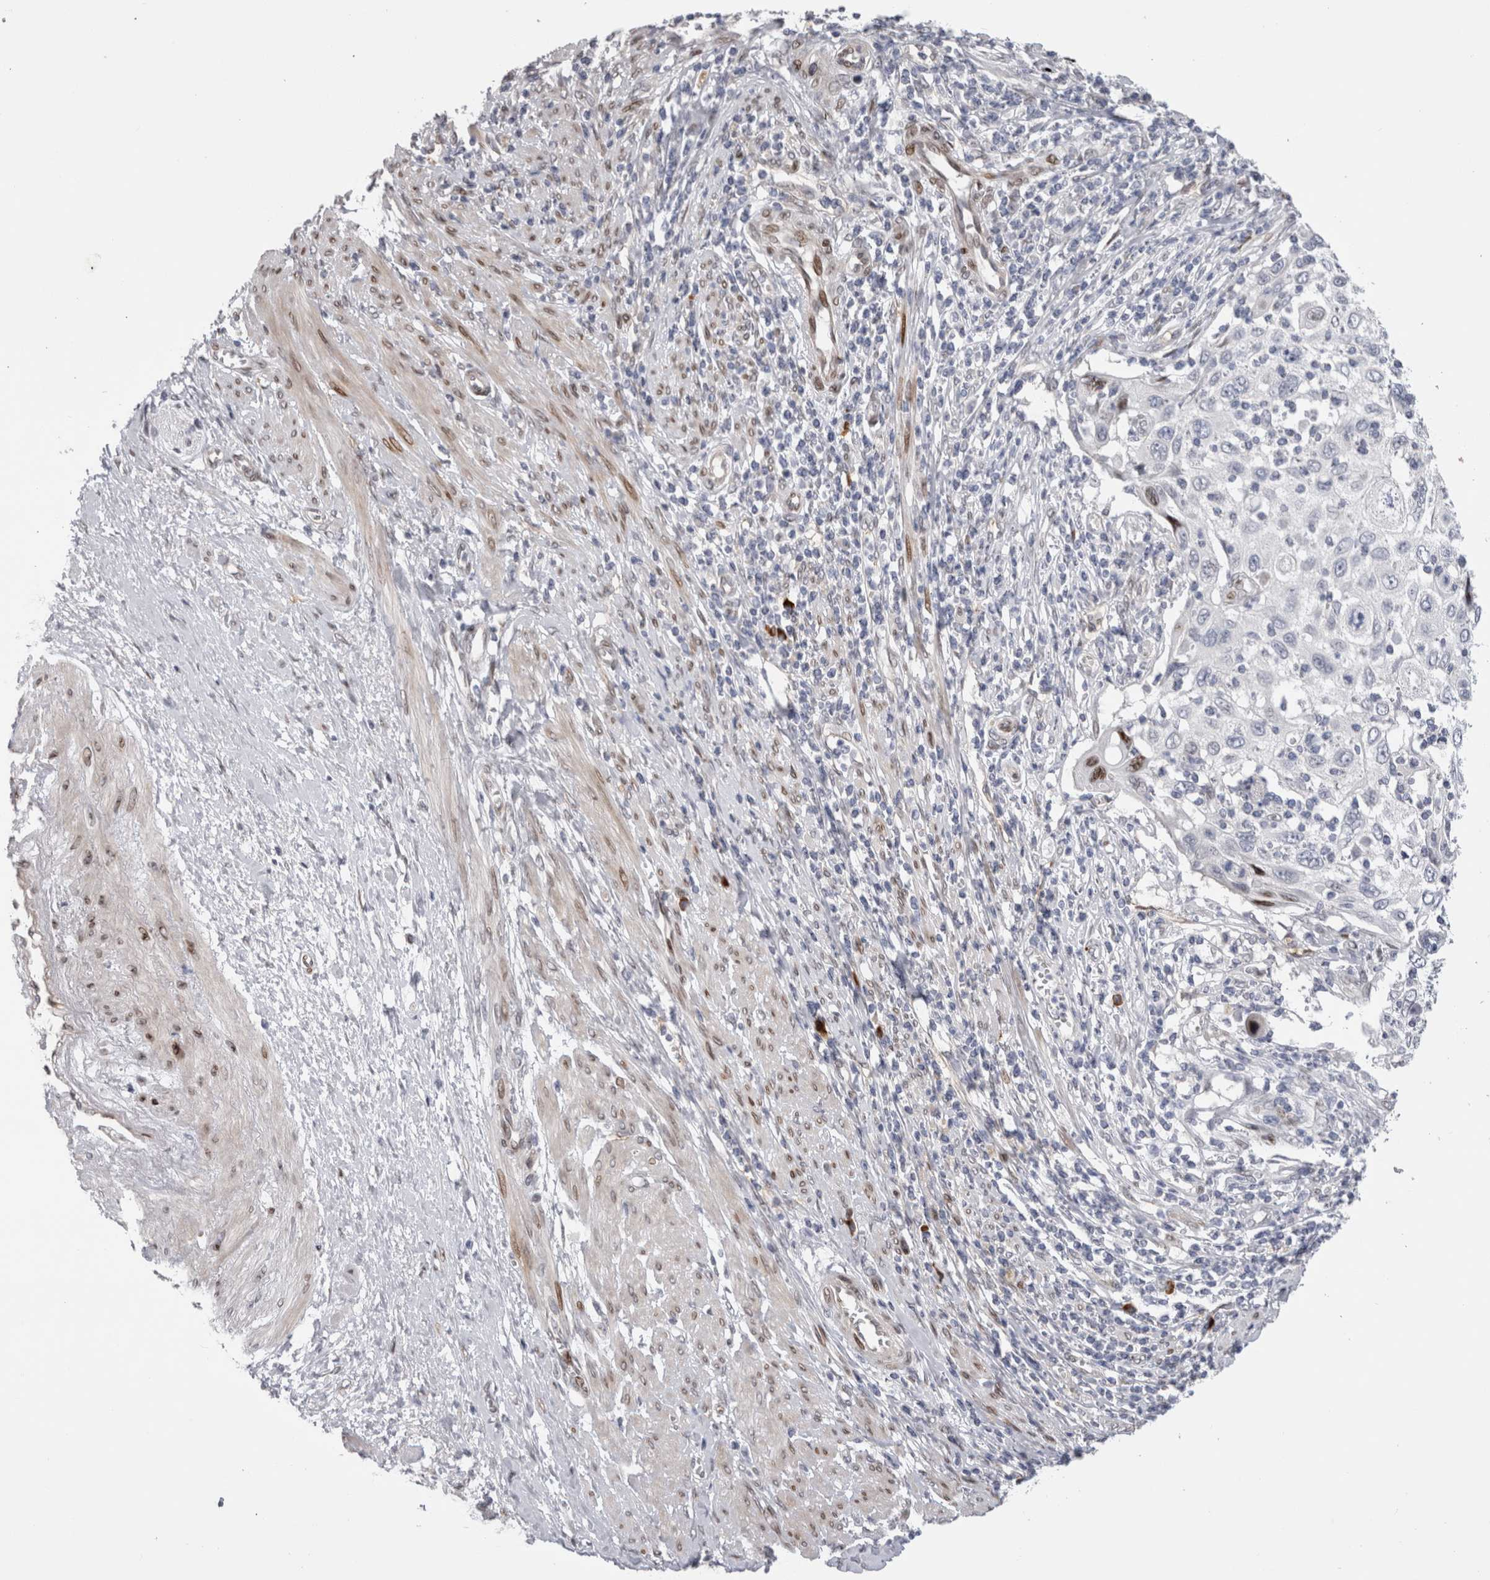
{"staining": {"intensity": "negative", "quantity": "none", "location": "none"}, "tissue": "cervical cancer", "cell_type": "Tumor cells", "image_type": "cancer", "snomed": [{"axis": "morphology", "description": "Squamous cell carcinoma, NOS"}, {"axis": "topography", "description": "Cervix"}], "caption": "Image shows no significant protein staining in tumor cells of squamous cell carcinoma (cervical).", "gene": "DMTN", "patient": {"sex": "female", "age": 70}}